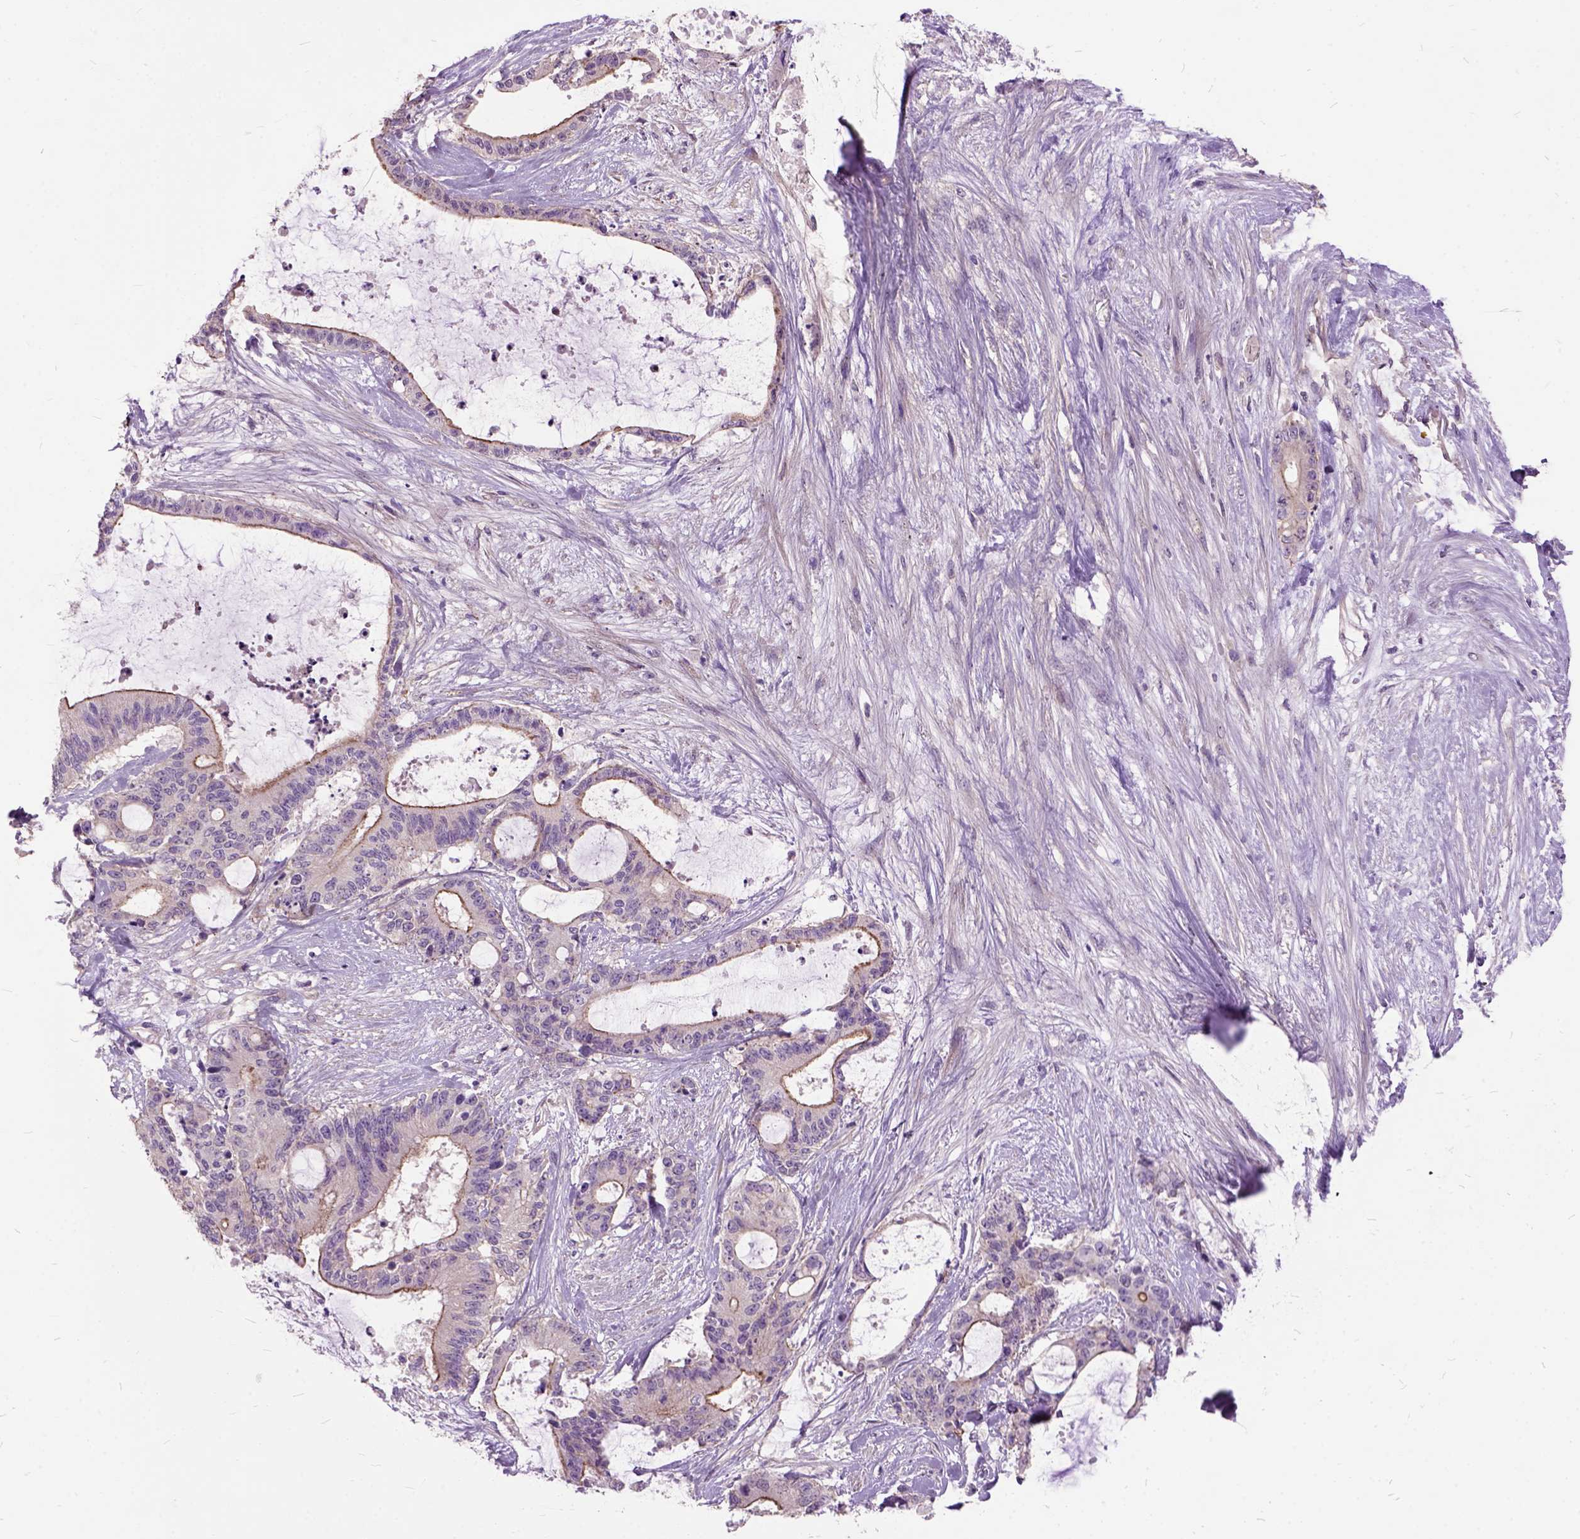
{"staining": {"intensity": "moderate", "quantity": ">75%", "location": "cytoplasmic/membranous"}, "tissue": "liver cancer", "cell_type": "Tumor cells", "image_type": "cancer", "snomed": [{"axis": "morphology", "description": "Normal tissue, NOS"}, {"axis": "morphology", "description": "Cholangiocarcinoma"}, {"axis": "topography", "description": "Liver"}, {"axis": "topography", "description": "Peripheral nerve tissue"}], "caption": "This histopathology image reveals liver cholangiocarcinoma stained with IHC to label a protein in brown. The cytoplasmic/membranous of tumor cells show moderate positivity for the protein. Nuclei are counter-stained blue.", "gene": "MAPT", "patient": {"sex": "female", "age": 73}}